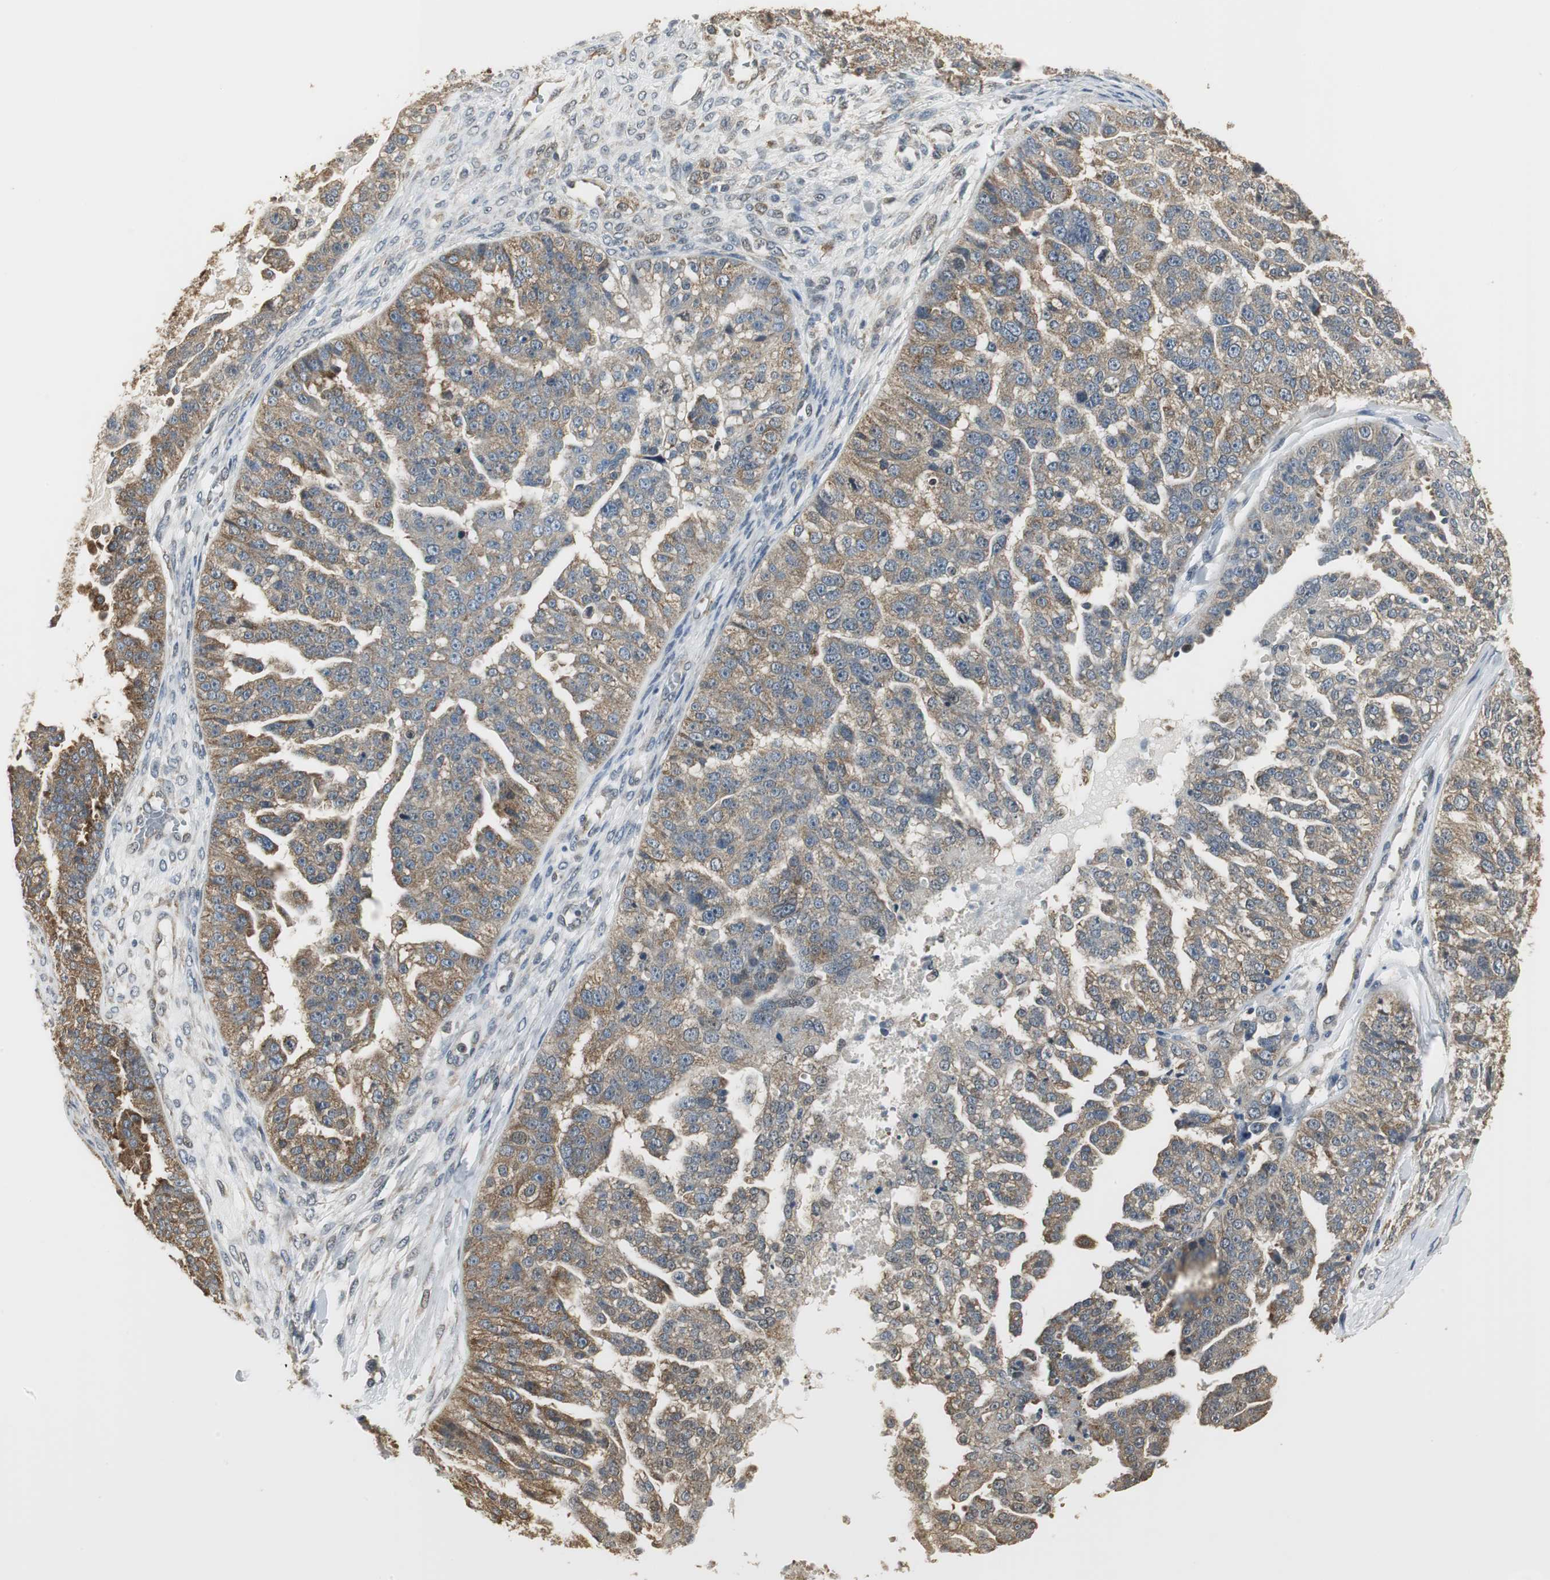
{"staining": {"intensity": "weak", "quantity": ">75%", "location": "cytoplasmic/membranous"}, "tissue": "ovarian cancer", "cell_type": "Tumor cells", "image_type": "cancer", "snomed": [{"axis": "morphology", "description": "Carcinoma, NOS"}, {"axis": "topography", "description": "Soft tissue"}, {"axis": "topography", "description": "Ovary"}], "caption": "Carcinoma (ovarian) stained with DAB immunohistochemistry shows low levels of weak cytoplasmic/membranous staining in approximately >75% of tumor cells.", "gene": "CCT5", "patient": {"sex": "female", "age": 54}}